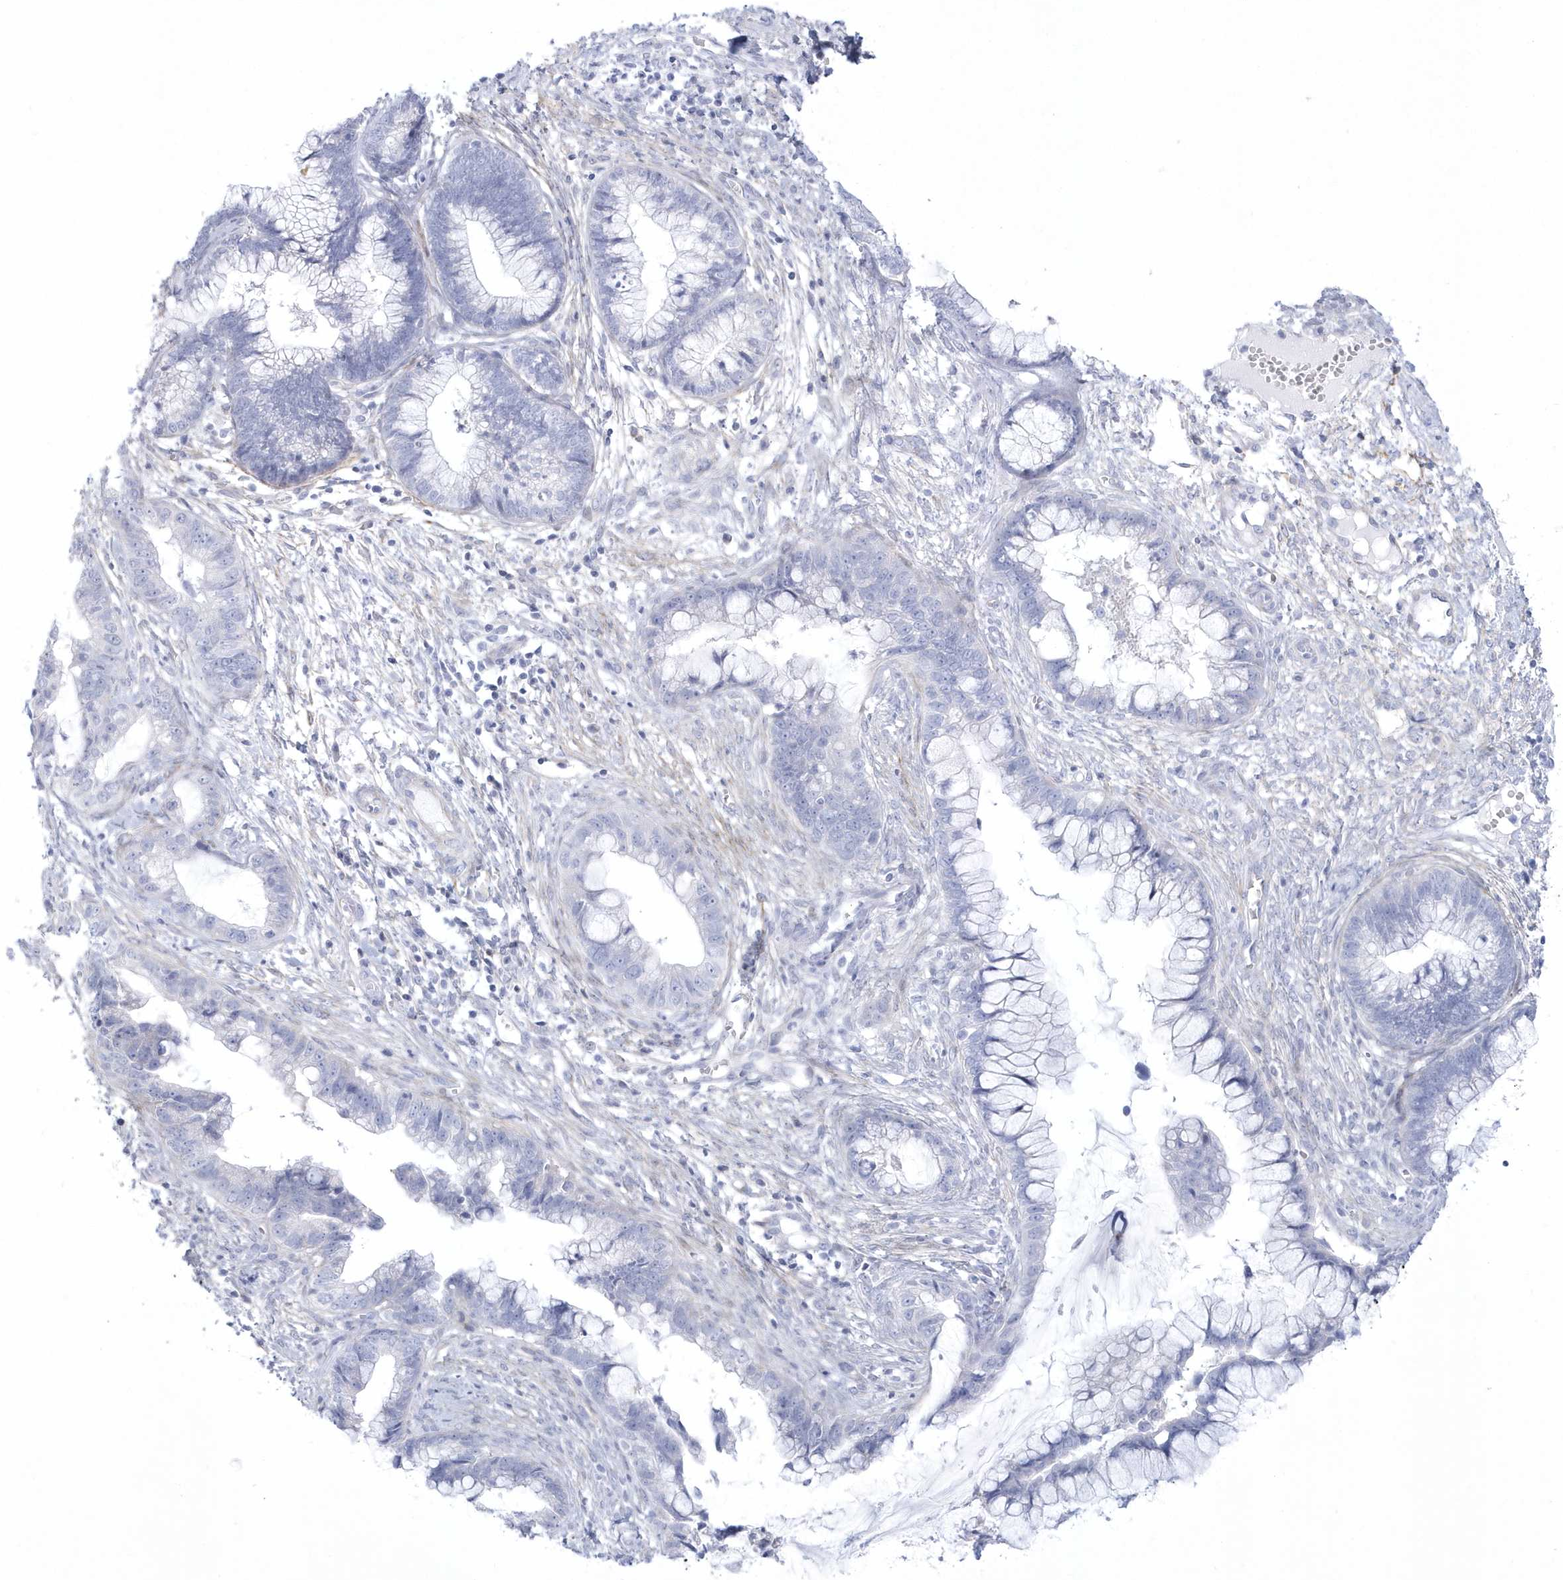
{"staining": {"intensity": "negative", "quantity": "none", "location": "none"}, "tissue": "cervical cancer", "cell_type": "Tumor cells", "image_type": "cancer", "snomed": [{"axis": "morphology", "description": "Adenocarcinoma, NOS"}, {"axis": "topography", "description": "Cervix"}], "caption": "Cervical cancer (adenocarcinoma) was stained to show a protein in brown. There is no significant positivity in tumor cells.", "gene": "WDR27", "patient": {"sex": "female", "age": 44}}